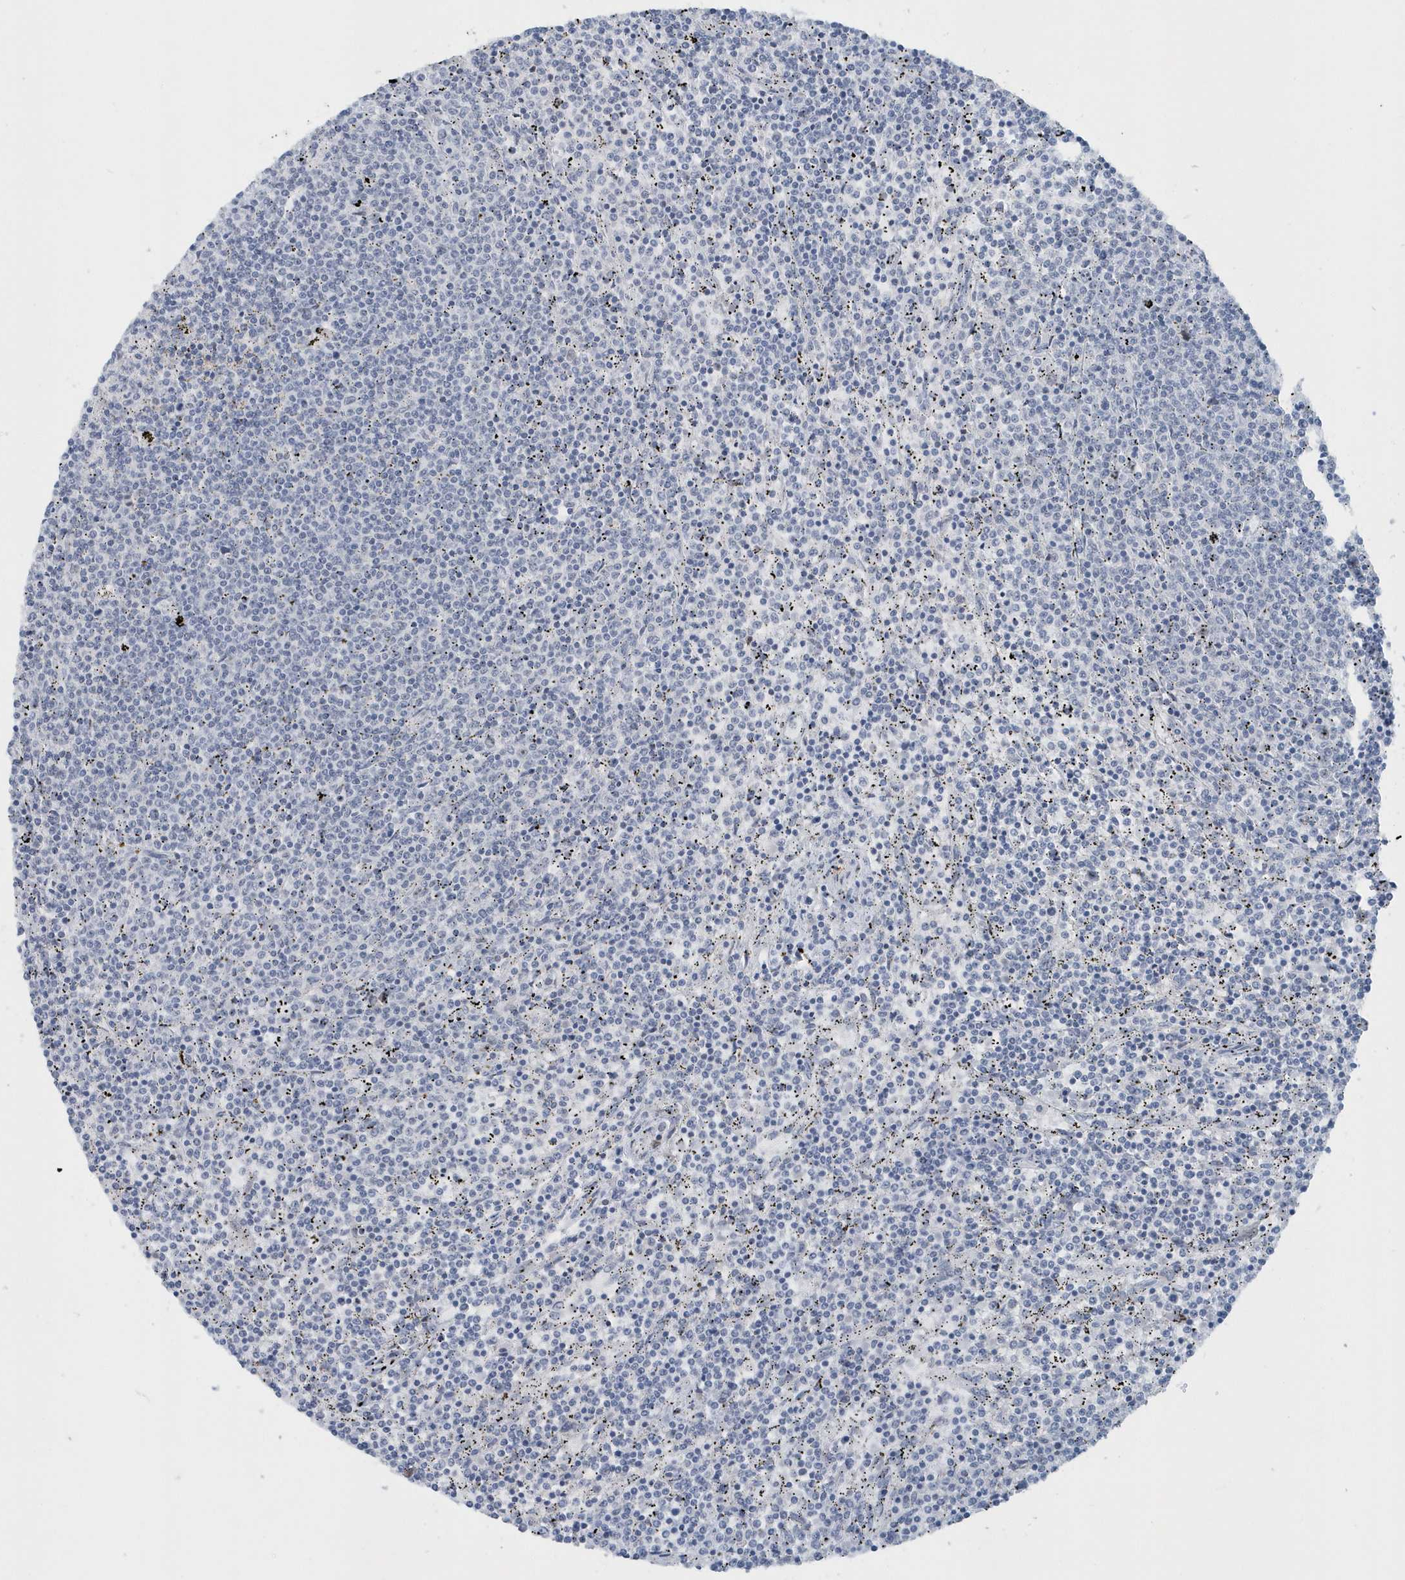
{"staining": {"intensity": "negative", "quantity": "none", "location": "none"}, "tissue": "lymphoma", "cell_type": "Tumor cells", "image_type": "cancer", "snomed": [{"axis": "morphology", "description": "Malignant lymphoma, non-Hodgkin's type, Low grade"}, {"axis": "topography", "description": "Spleen"}], "caption": "This is an immunohistochemistry (IHC) histopathology image of human malignant lymphoma, non-Hodgkin's type (low-grade). There is no expression in tumor cells.", "gene": "RPF2", "patient": {"sex": "female", "age": 50}}